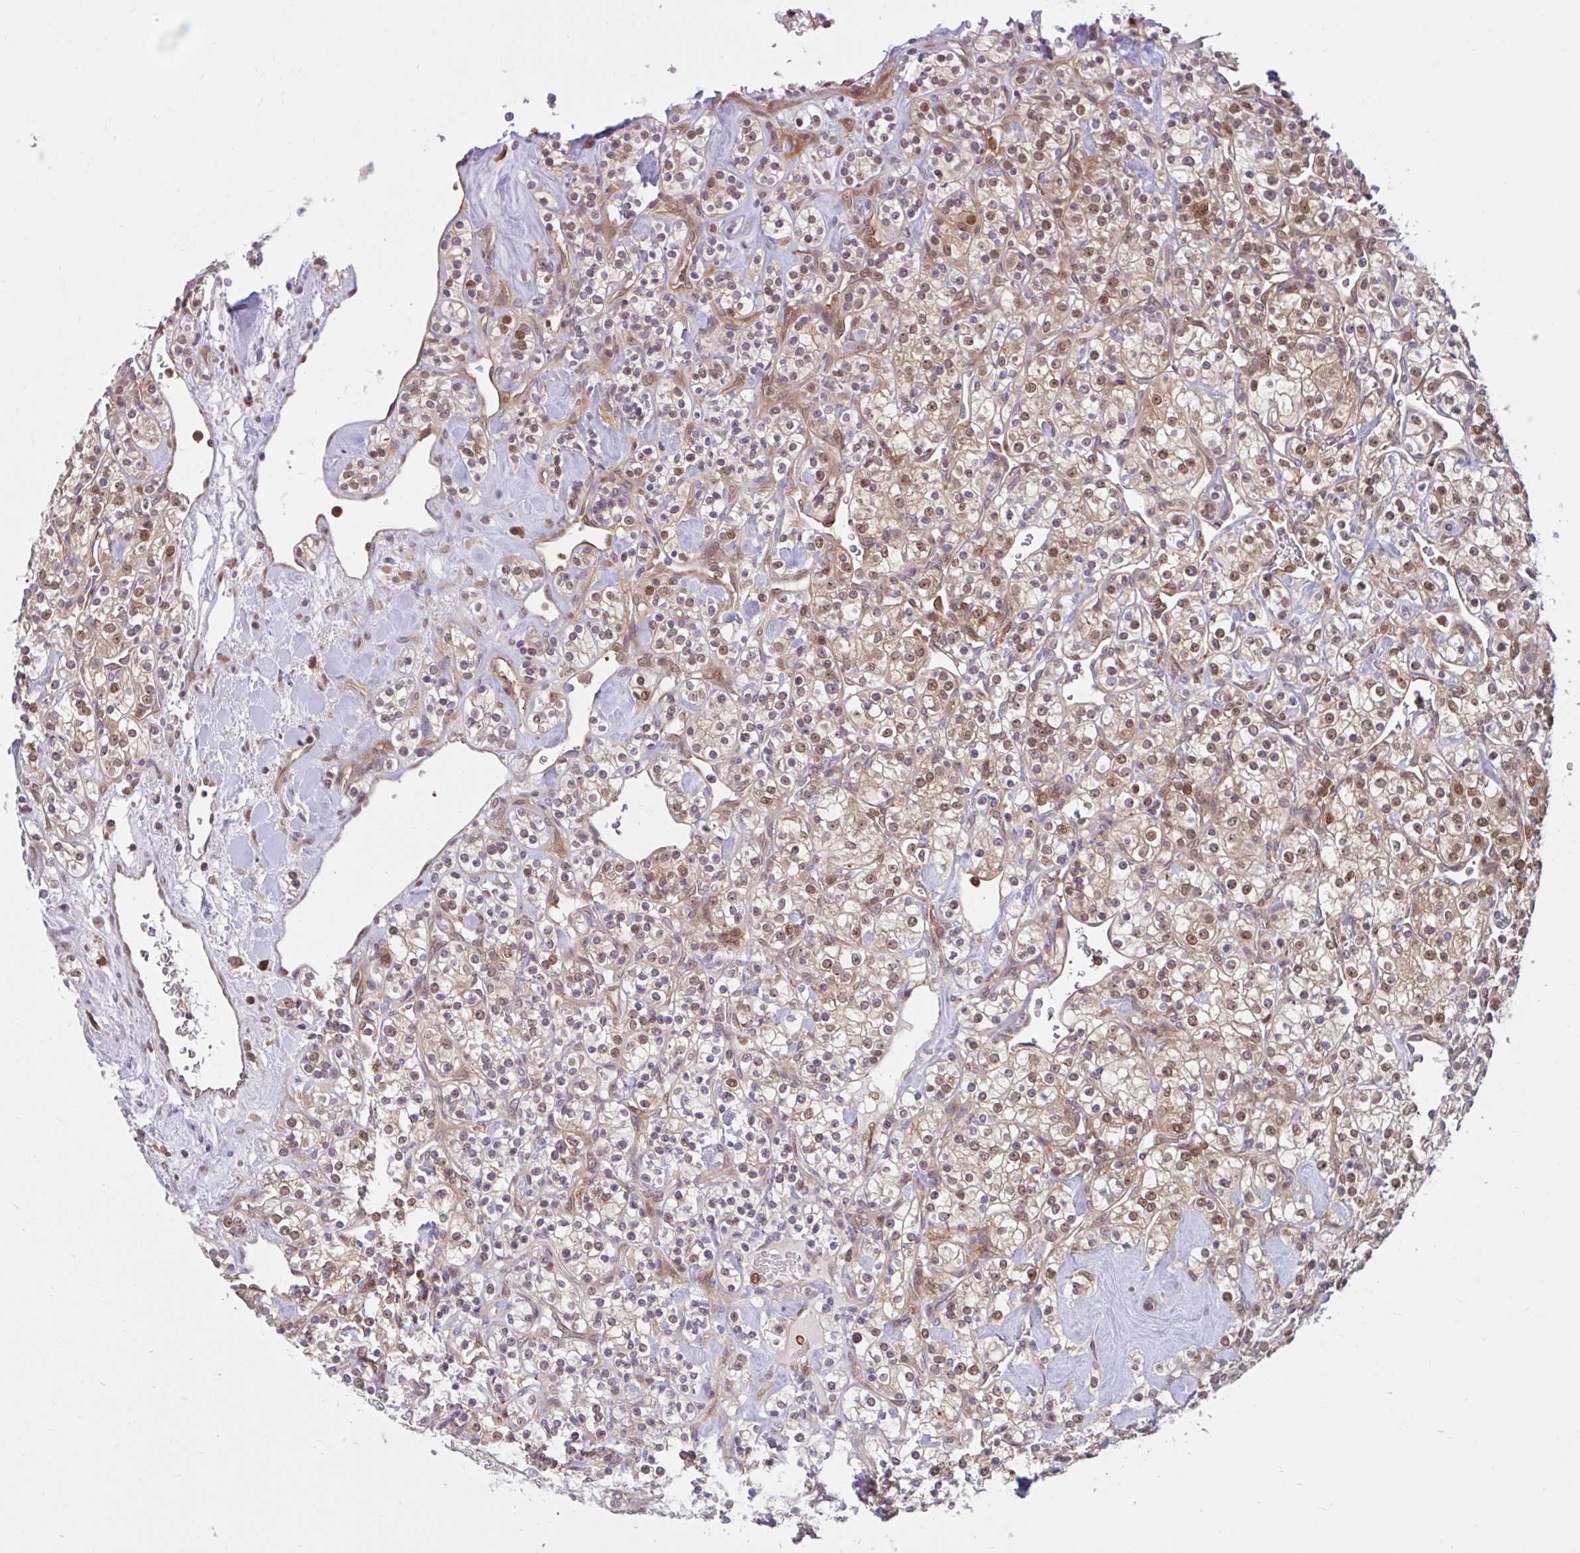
{"staining": {"intensity": "moderate", "quantity": ">75%", "location": "nuclear"}, "tissue": "renal cancer", "cell_type": "Tumor cells", "image_type": "cancer", "snomed": [{"axis": "morphology", "description": "Adenocarcinoma, NOS"}, {"axis": "topography", "description": "Kidney"}], "caption": "The histopathology image exhibits immunohistochemical staining of renal cancer (adenocarcinoma). There is moderate nuclear staining is seen in approximately >75% of tumor cells. (DAB (3,3'-diaminobenzidine) IHC with brightfield microscopy, high magnification).", "gene": "HMBS", "patient": {"sex": "male", "age": 77}}